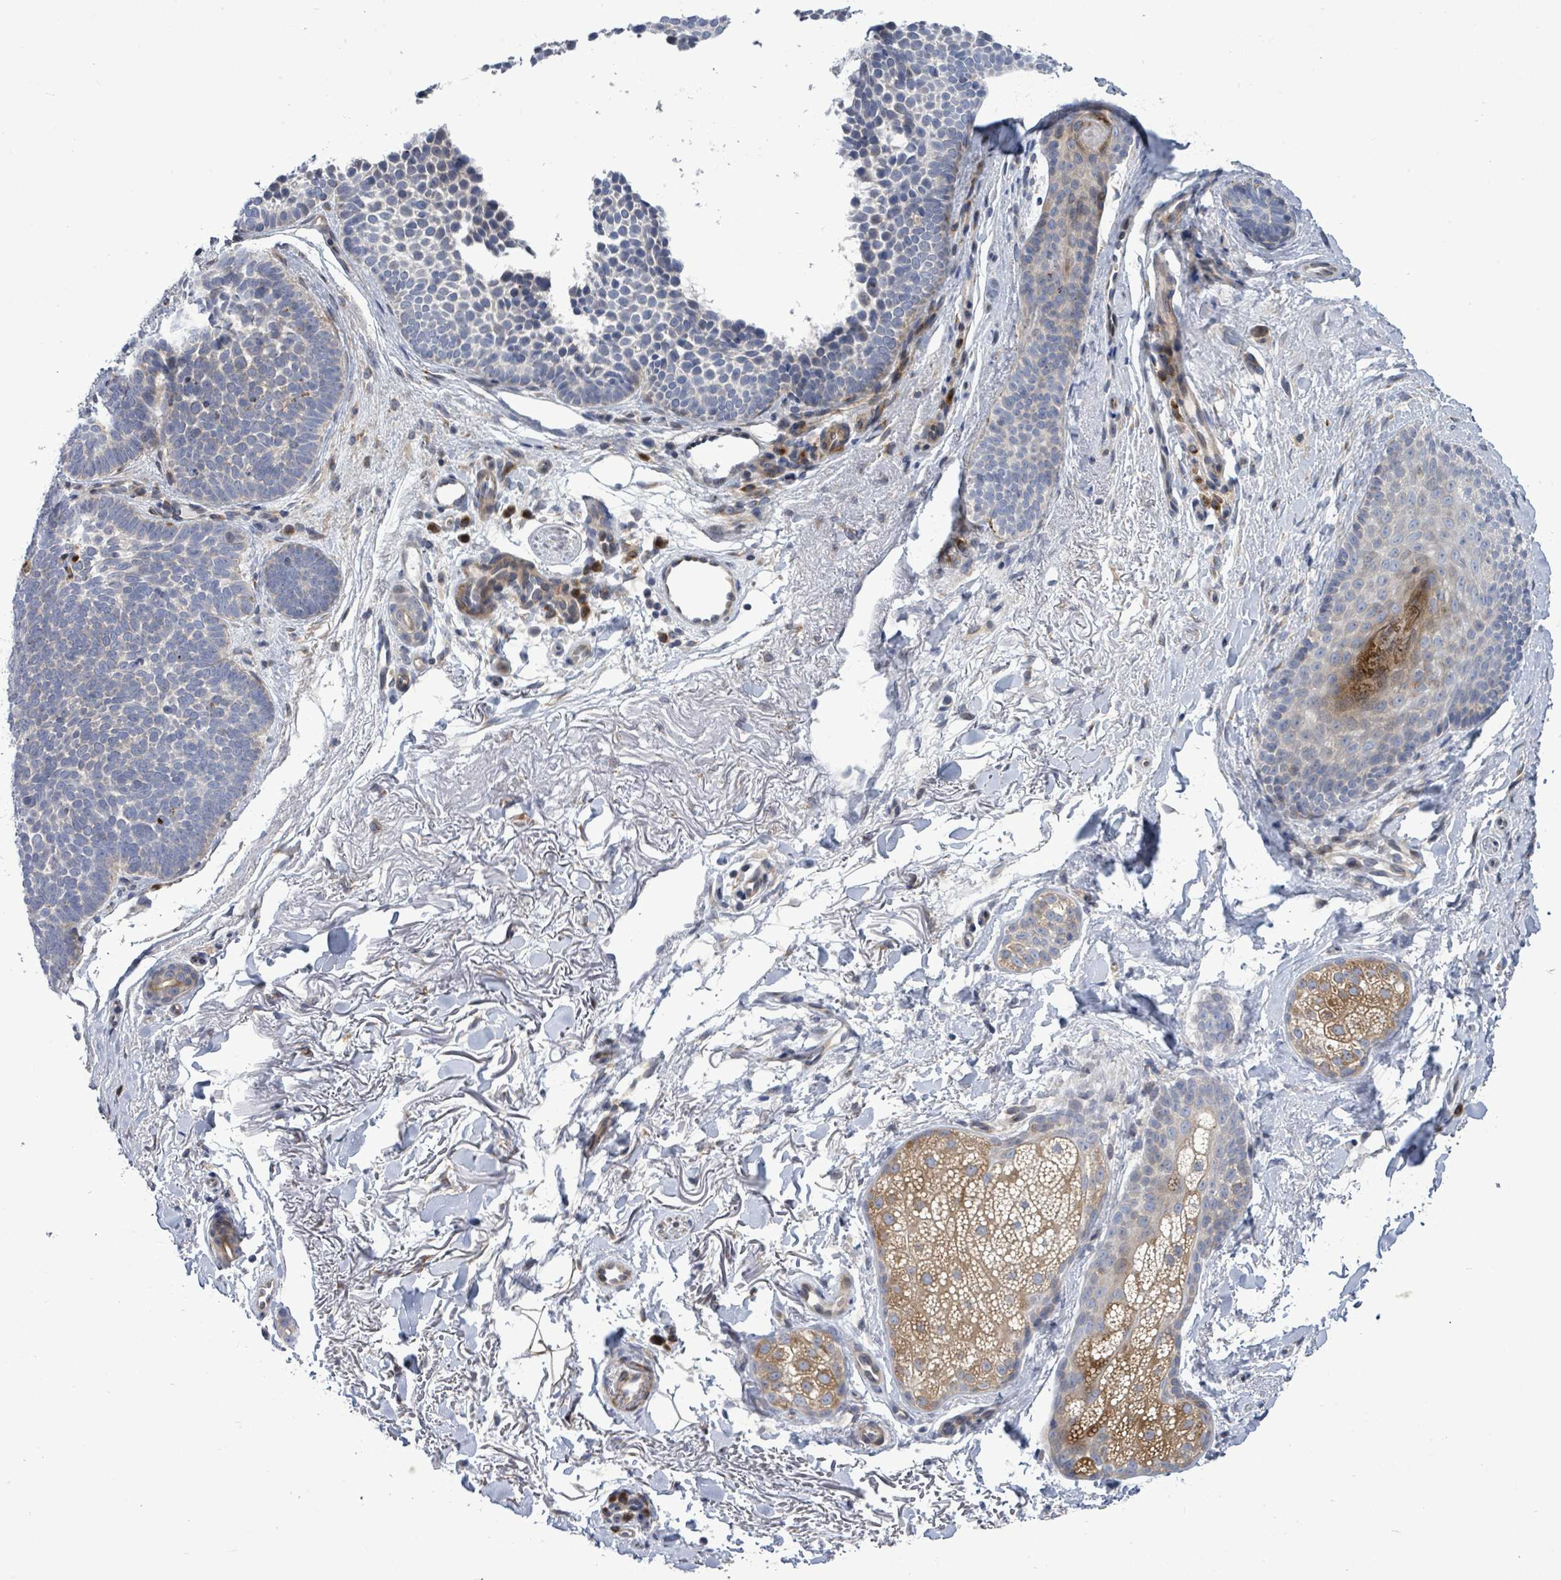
{"staining": {"intensity": "negative", "quantity": "none", "location": "none"}, "tissue": "skin cancer", "cell_type": "Tumor cells", "image_type": "cancer", "snomed": [{"axis": "morphology", "description": "Basal cell carcinoma"}, {"axis": "topography", "description": "Skin"}], "caption": "High magnification brightfield microscopy of skin basal cell carcinoma stained with DAB (3,3'-diaminobenzidine) (brown) and counterstained with hematoxylin (blue): tumor cells show no significant staining. (DAB IHC with hematoxylin counter stain).", "gene": "SAR1A", "patient": {"sex": "female", "age": 77}}